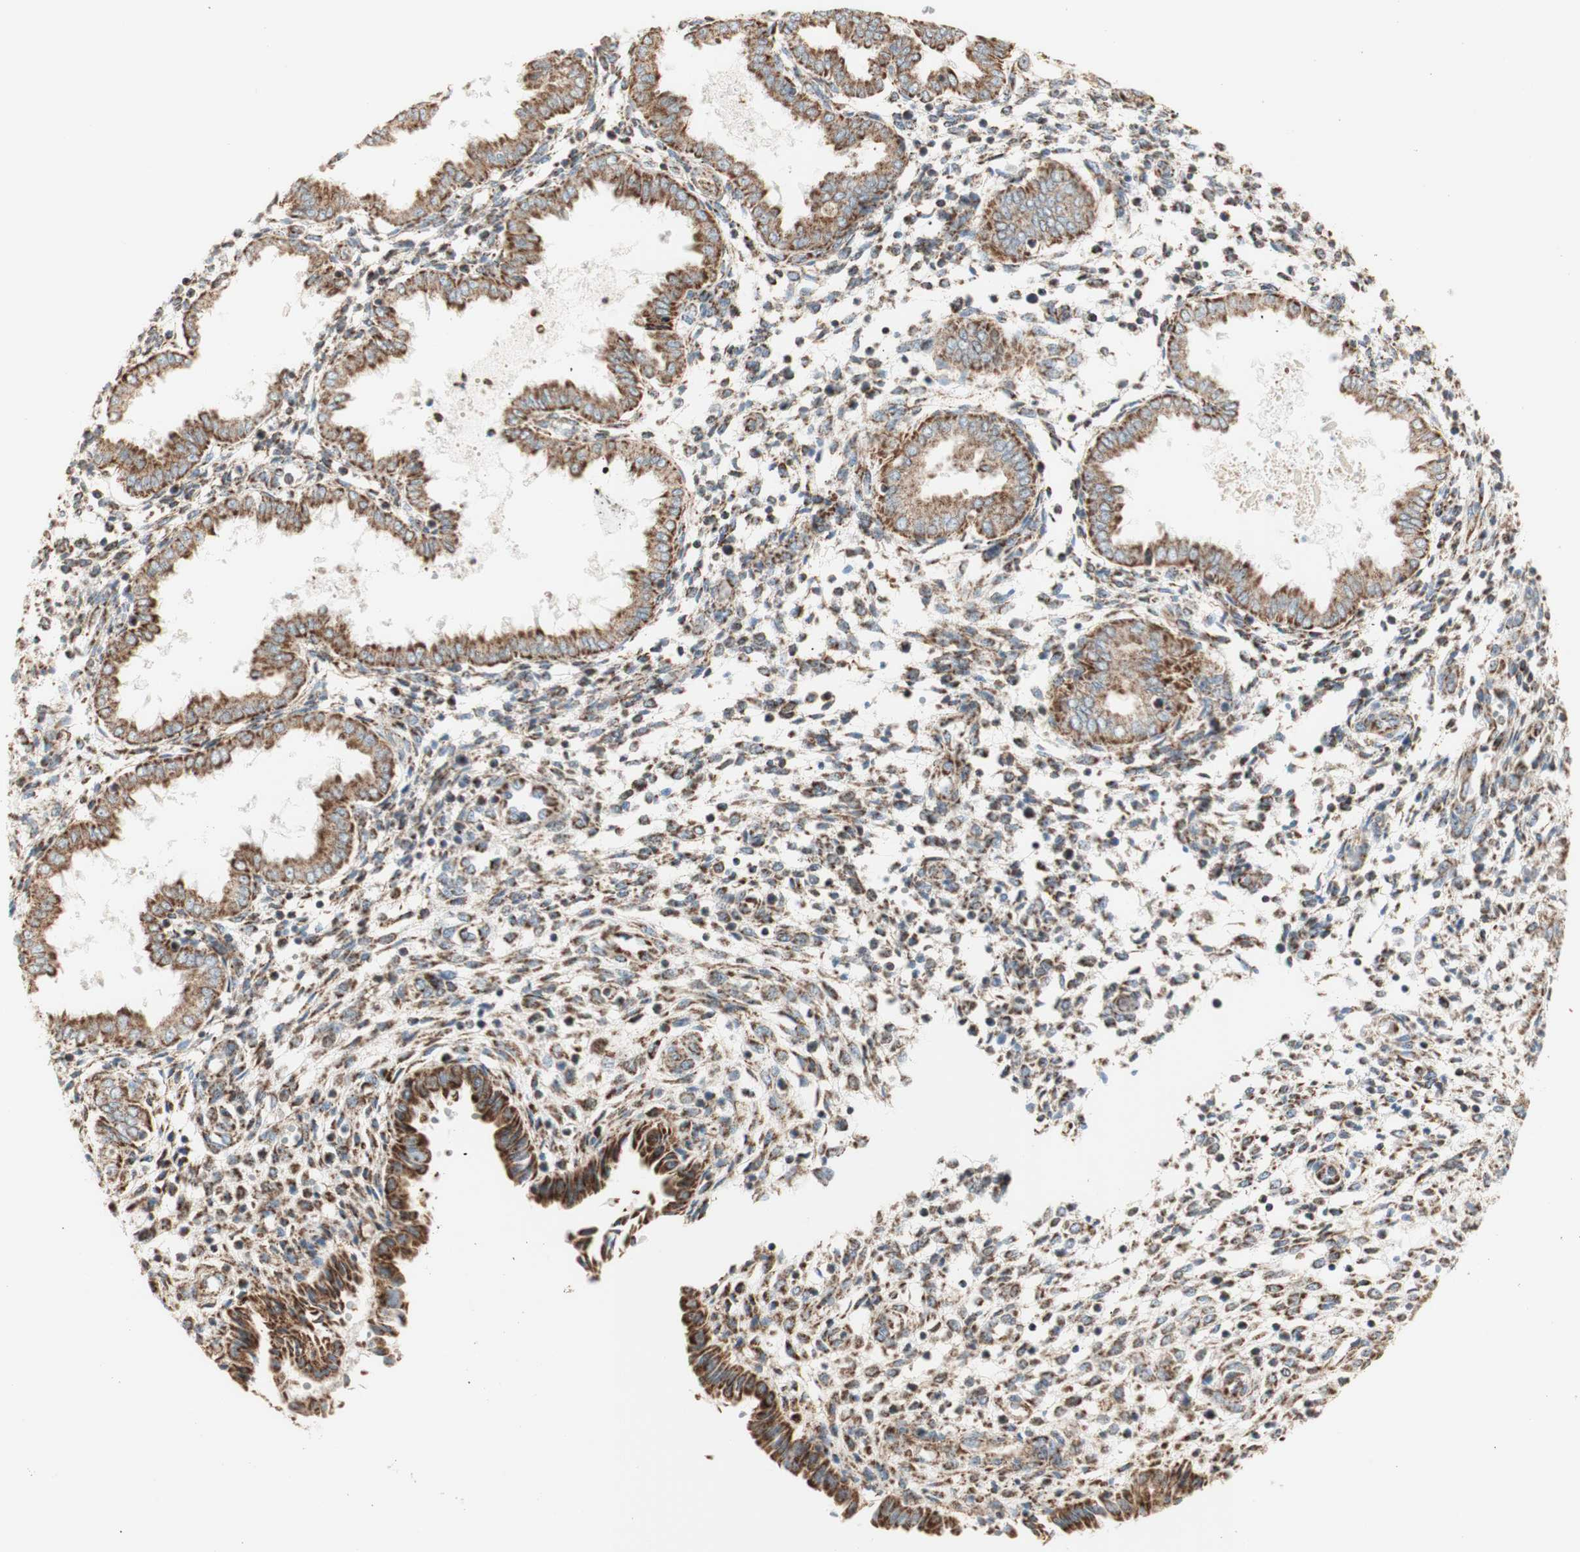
{"staining": {"intensity": "moderate", "quantity": ">75%", "location": "cytoplasmic/membranous"}, "tissue": "endometrium", "cell_type": "Cells in endometrial stroma", "image_type": "normal", "snomed": [{"axis": "morphology", "description": "Normal tissue, NOS"}, {"axis": "topography", "description": "Endometrium"}], "caption": "IHC staining of normal endometrium, which reveals medium levels of moderate cytoplasmic/membranous positivity in about >75% of cells in endometrial stroma indicating moderate cytoplasmic/membranous protein staining. The staining was performed using DAB (brown) for protein detection and nuclei were counterstained in hematoxylin (blue).", "gene": "LETM1", "patient": {"sex": "female", "age": 33}}